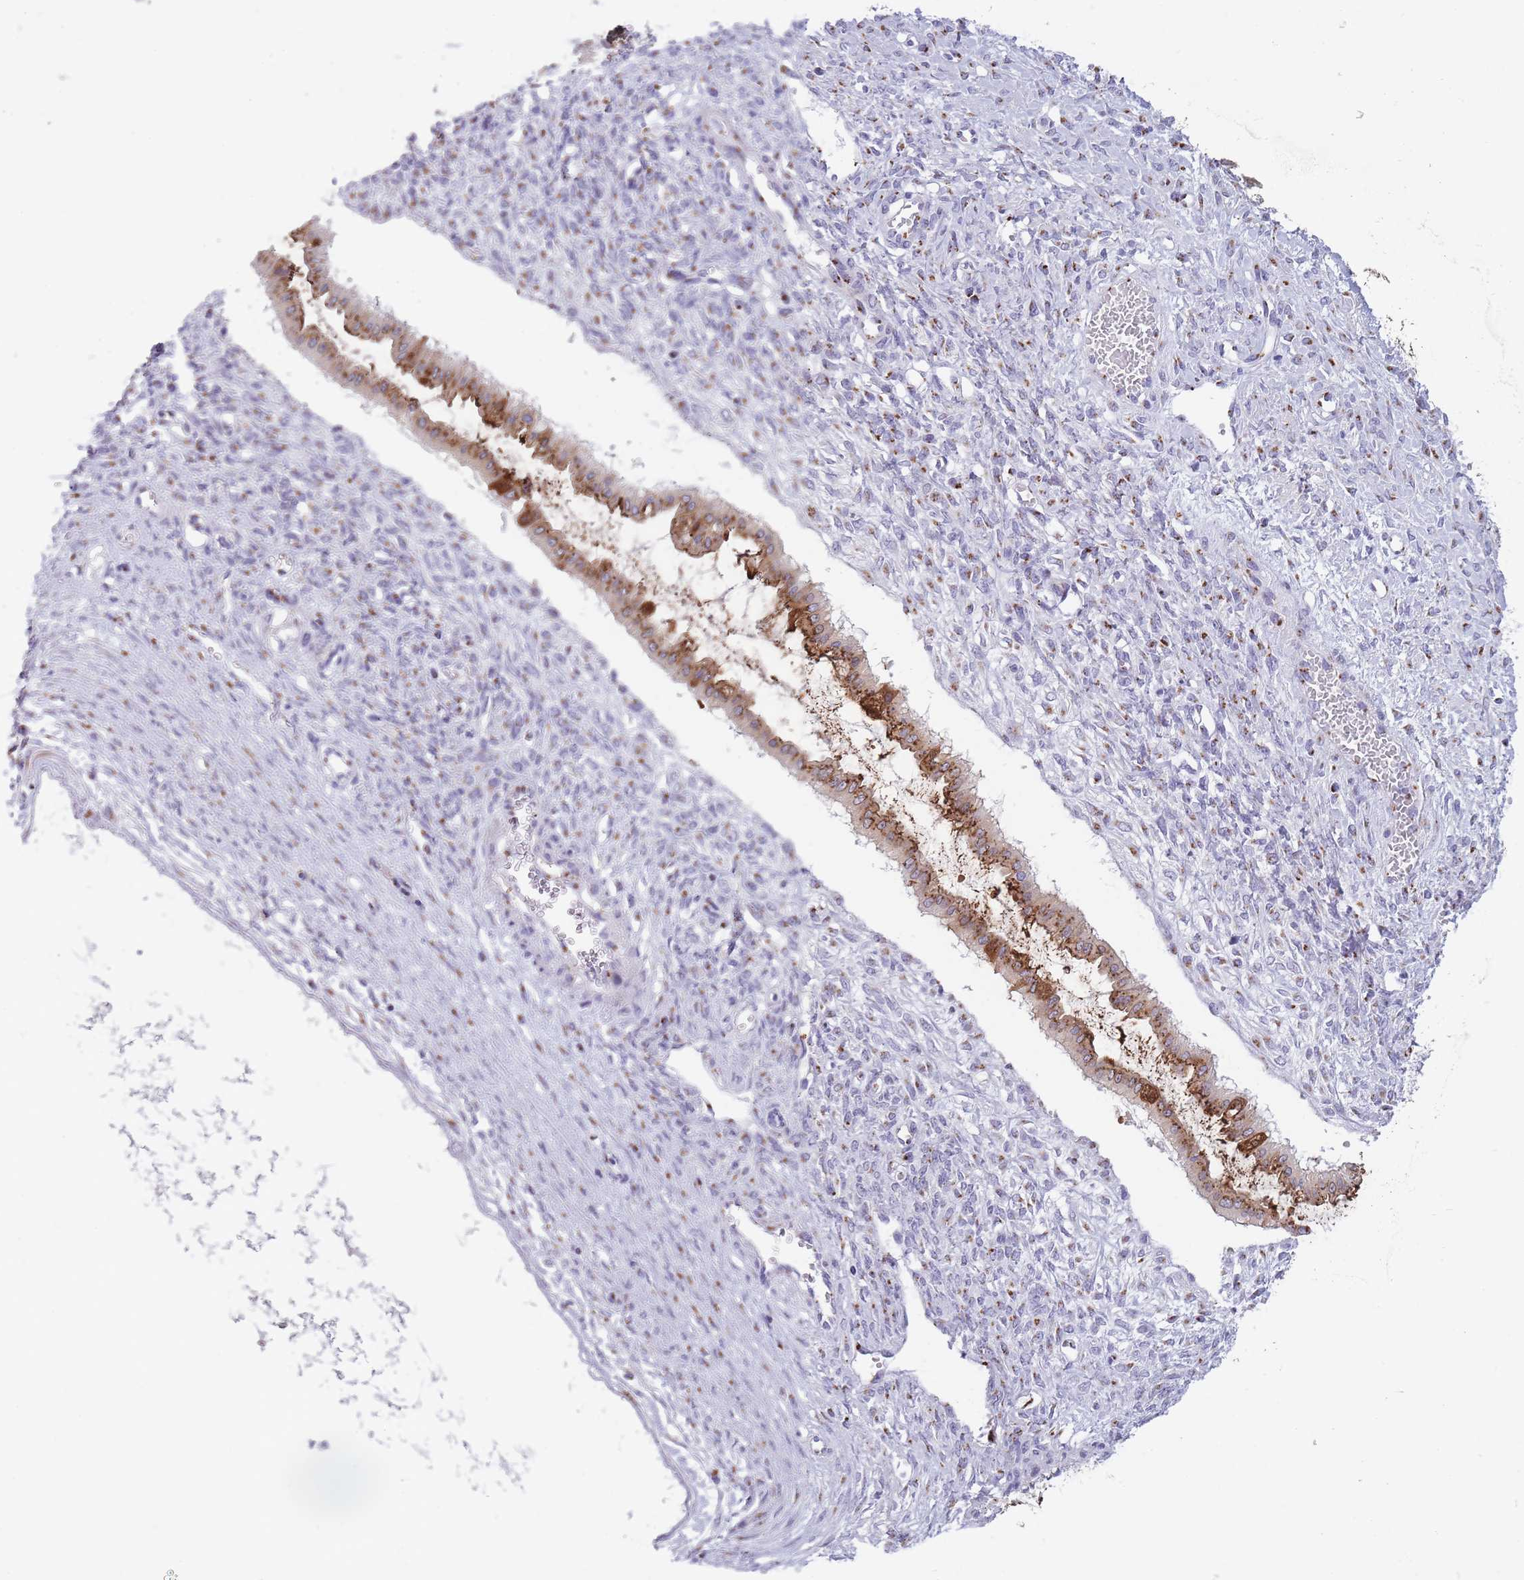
{"staining": {"intensity": "strong", "quantity": ">75%", "location": "cytoplasmic/membranous"}, "tissue": "ovarian cancer", "cell_type": "Tumor cells", "image_type": "cancer", "snomed": [{"axis": "morphology", "description": "Cystadenocarcinoma, mucinous, NOS"}, {"axis": "topography", "description": "Ovary"}], "caption": "This is an image of immunohistochemistry (IHC) staining of ovarian cancer (mucinous cystadenocarcinoma), which shows strong expression in the cytoplasmic/membranous of tumor cells.", "gene": "B4GALT2", "patient": {"sex": "female", "age": 73}}